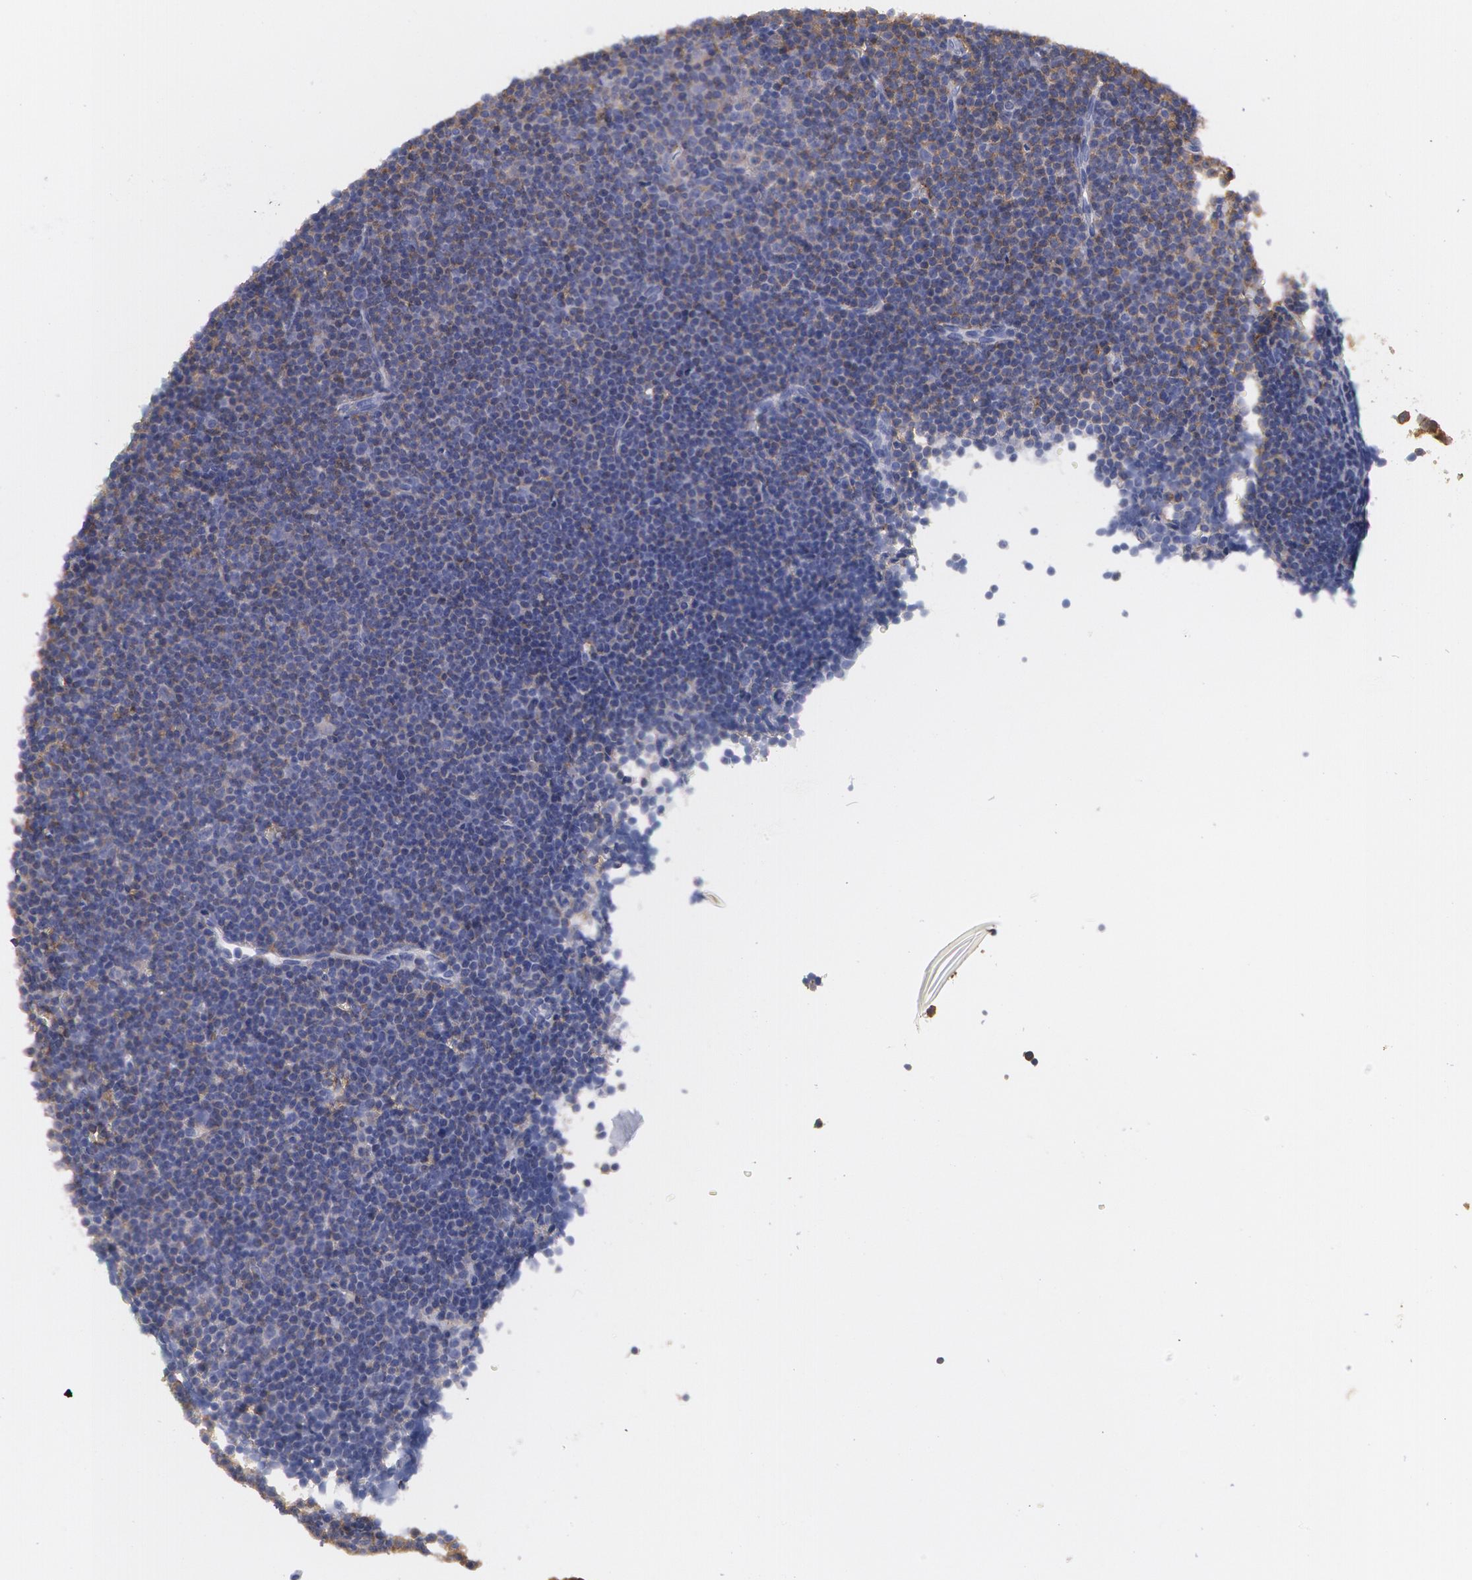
{"staining": {"intensity": "negative", "quantity": "none", "location": "none"}, "tissue": "lymphoma", "cell_type": "Tumor cells", "image_type": "cancer", "snomed": [{"axis": "morphology", "description": "Malignant lymphoma, non-Hodgkin's type, Low grade"}, {"axis": "topography", "description": "Lymph node"}], "caption": "Photomicrograph shows no protein expression in tumor cells of low-grade malignant lymphoma, non-Hodgkin's type tissue.", "gene": "SYK", "patient": {"sex": "female", "age": 69}}